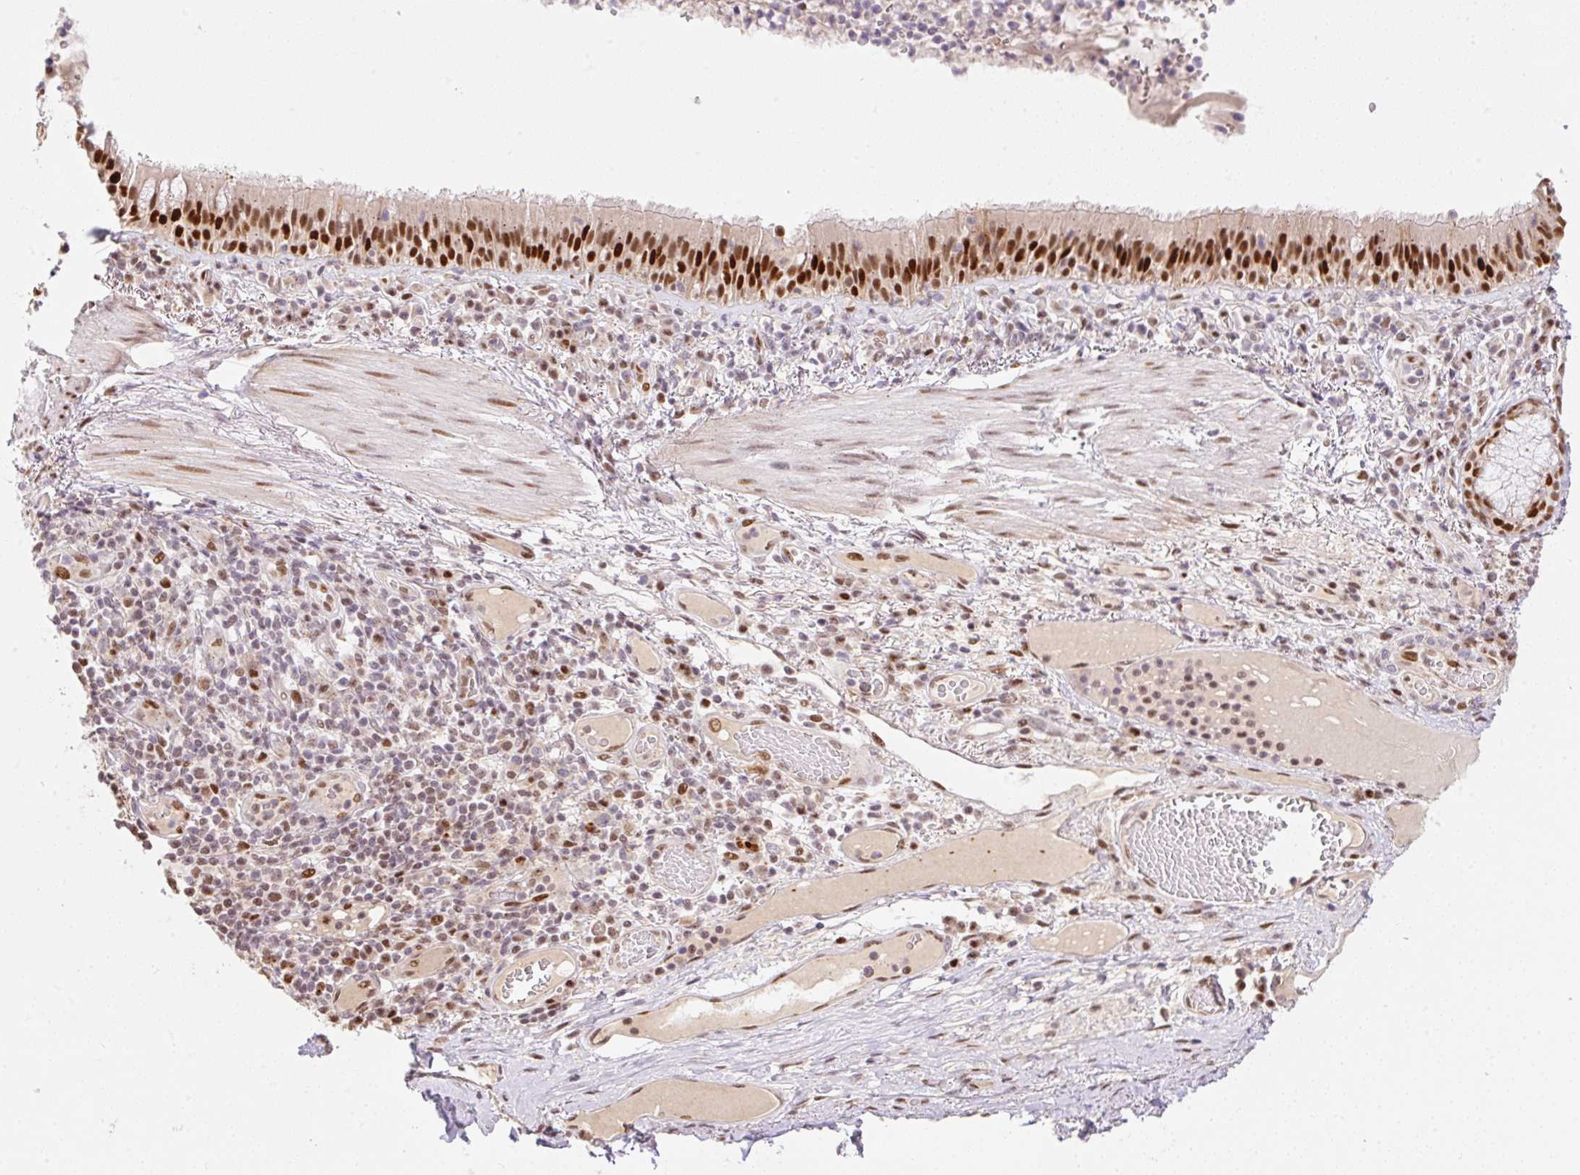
{"staining": {"intensity": "strong", "quantity": ">75%", "location": "nuclear"}, "tissue": "bronchus", "cell_type": "Respiratory epithelial cells", "image_type": "normal", "snomed": [{"axis": "morphology", "description": "Normal tissue, NOS"}, {"axis": "topography", "description": "Cartilage tissue"}, {"axis": "topography", "description": "Bronchus"}], "caption": "The image displays a brown stain indicating the presence of a protein in the nuclear of respiratory epithelial cells in bronchus.", "gene": "GPR139", "patient": {"sex": "male", "age": 56}}